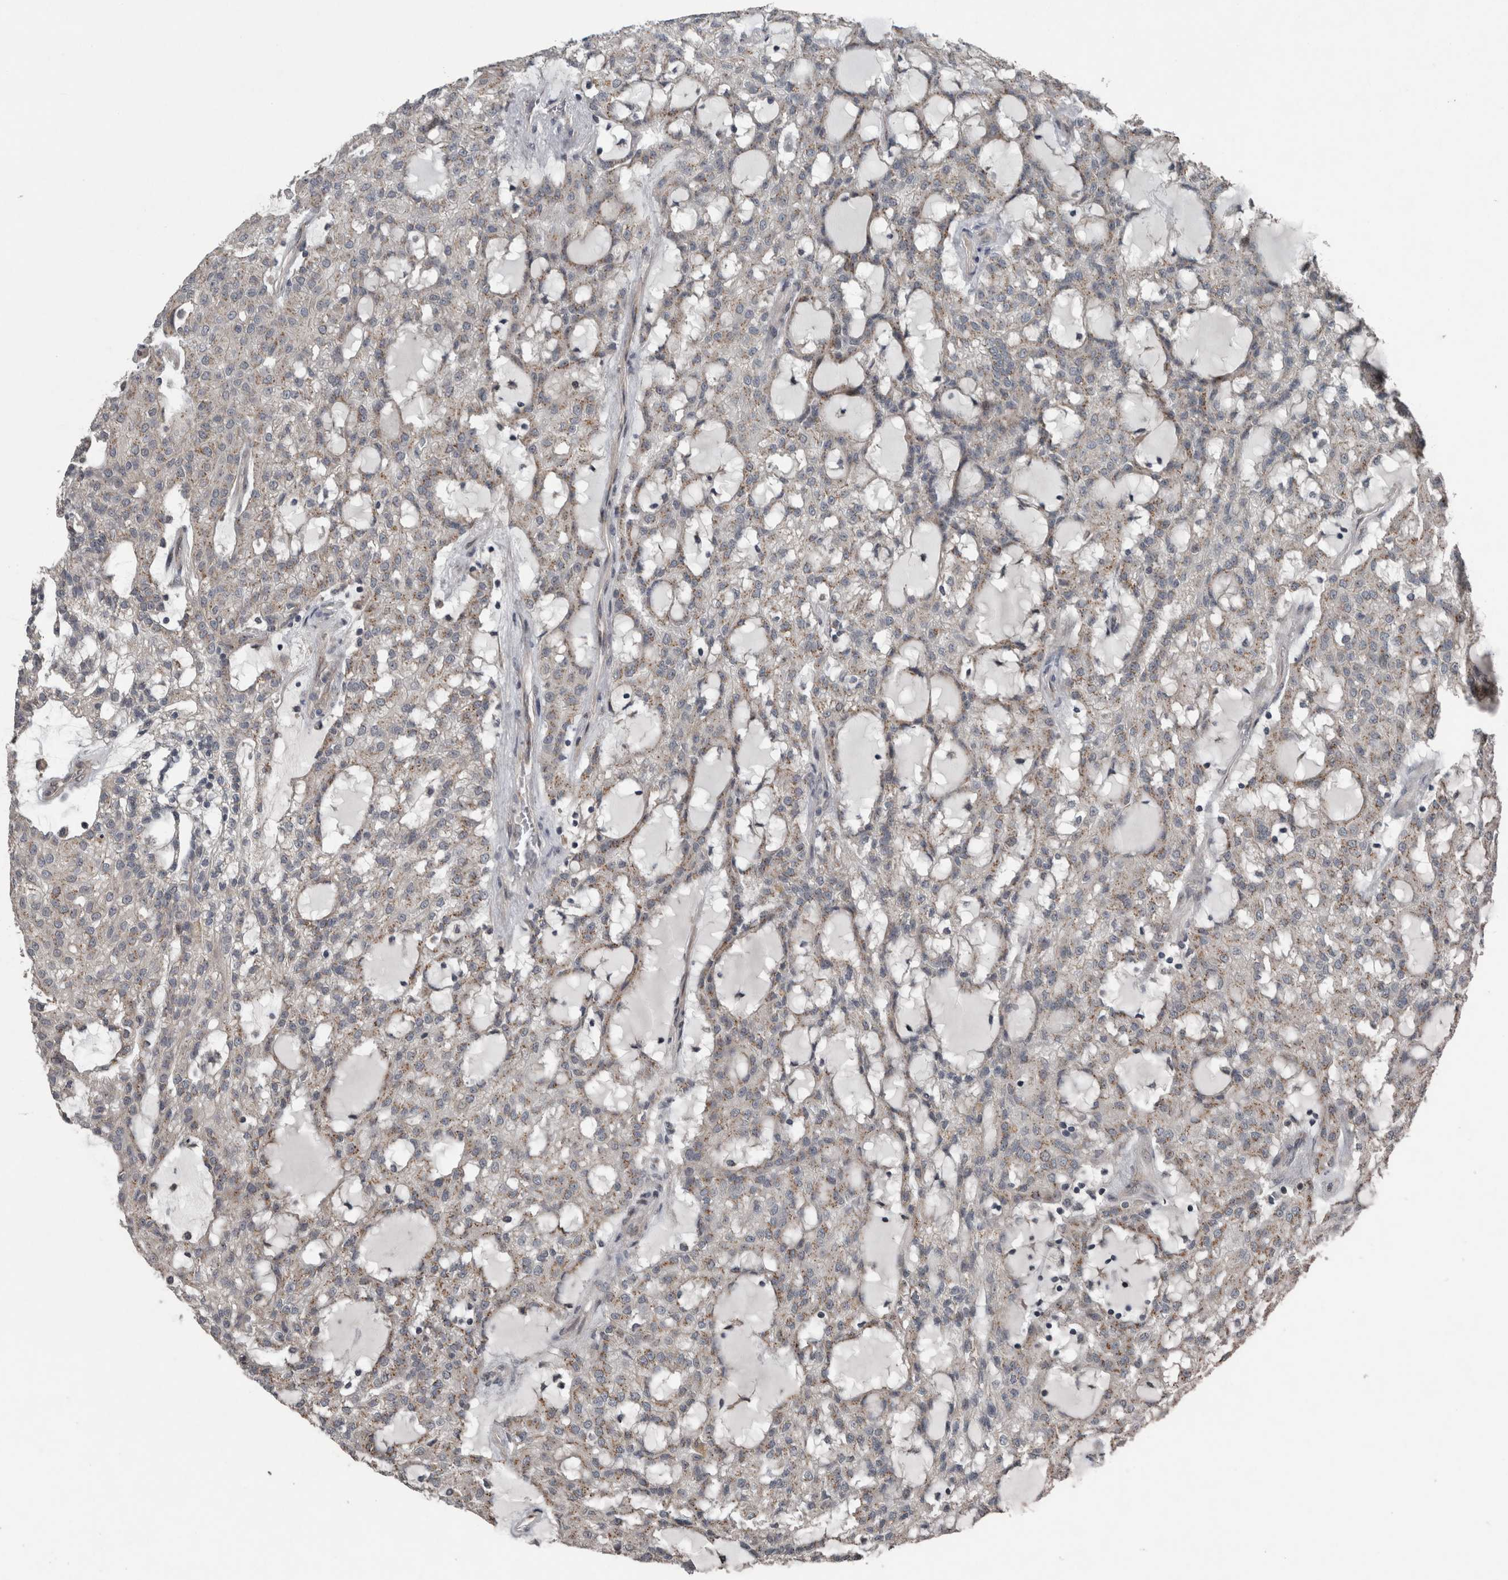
{"staining": {"intensity": "weak", "quantity": ">75%", "location": "cytoplasmic/membranous"}, "tissue": "renal cancer", "cell_type": "Tumor cells", "image_type": "cancer", "snomed": [{"axis": "morphology", "description": "Adenocarcinoma, NOS"}, {"axis": "topography", "description": "Kidney"}], "caption": "A micrograph of renal adenocarcinoma stained for a protein demonstrates weak cytoplasmic/membranous brown staining in tumor cells.", "gene": "ZNF345", "patient": {"sex": "male", "age": 63}}